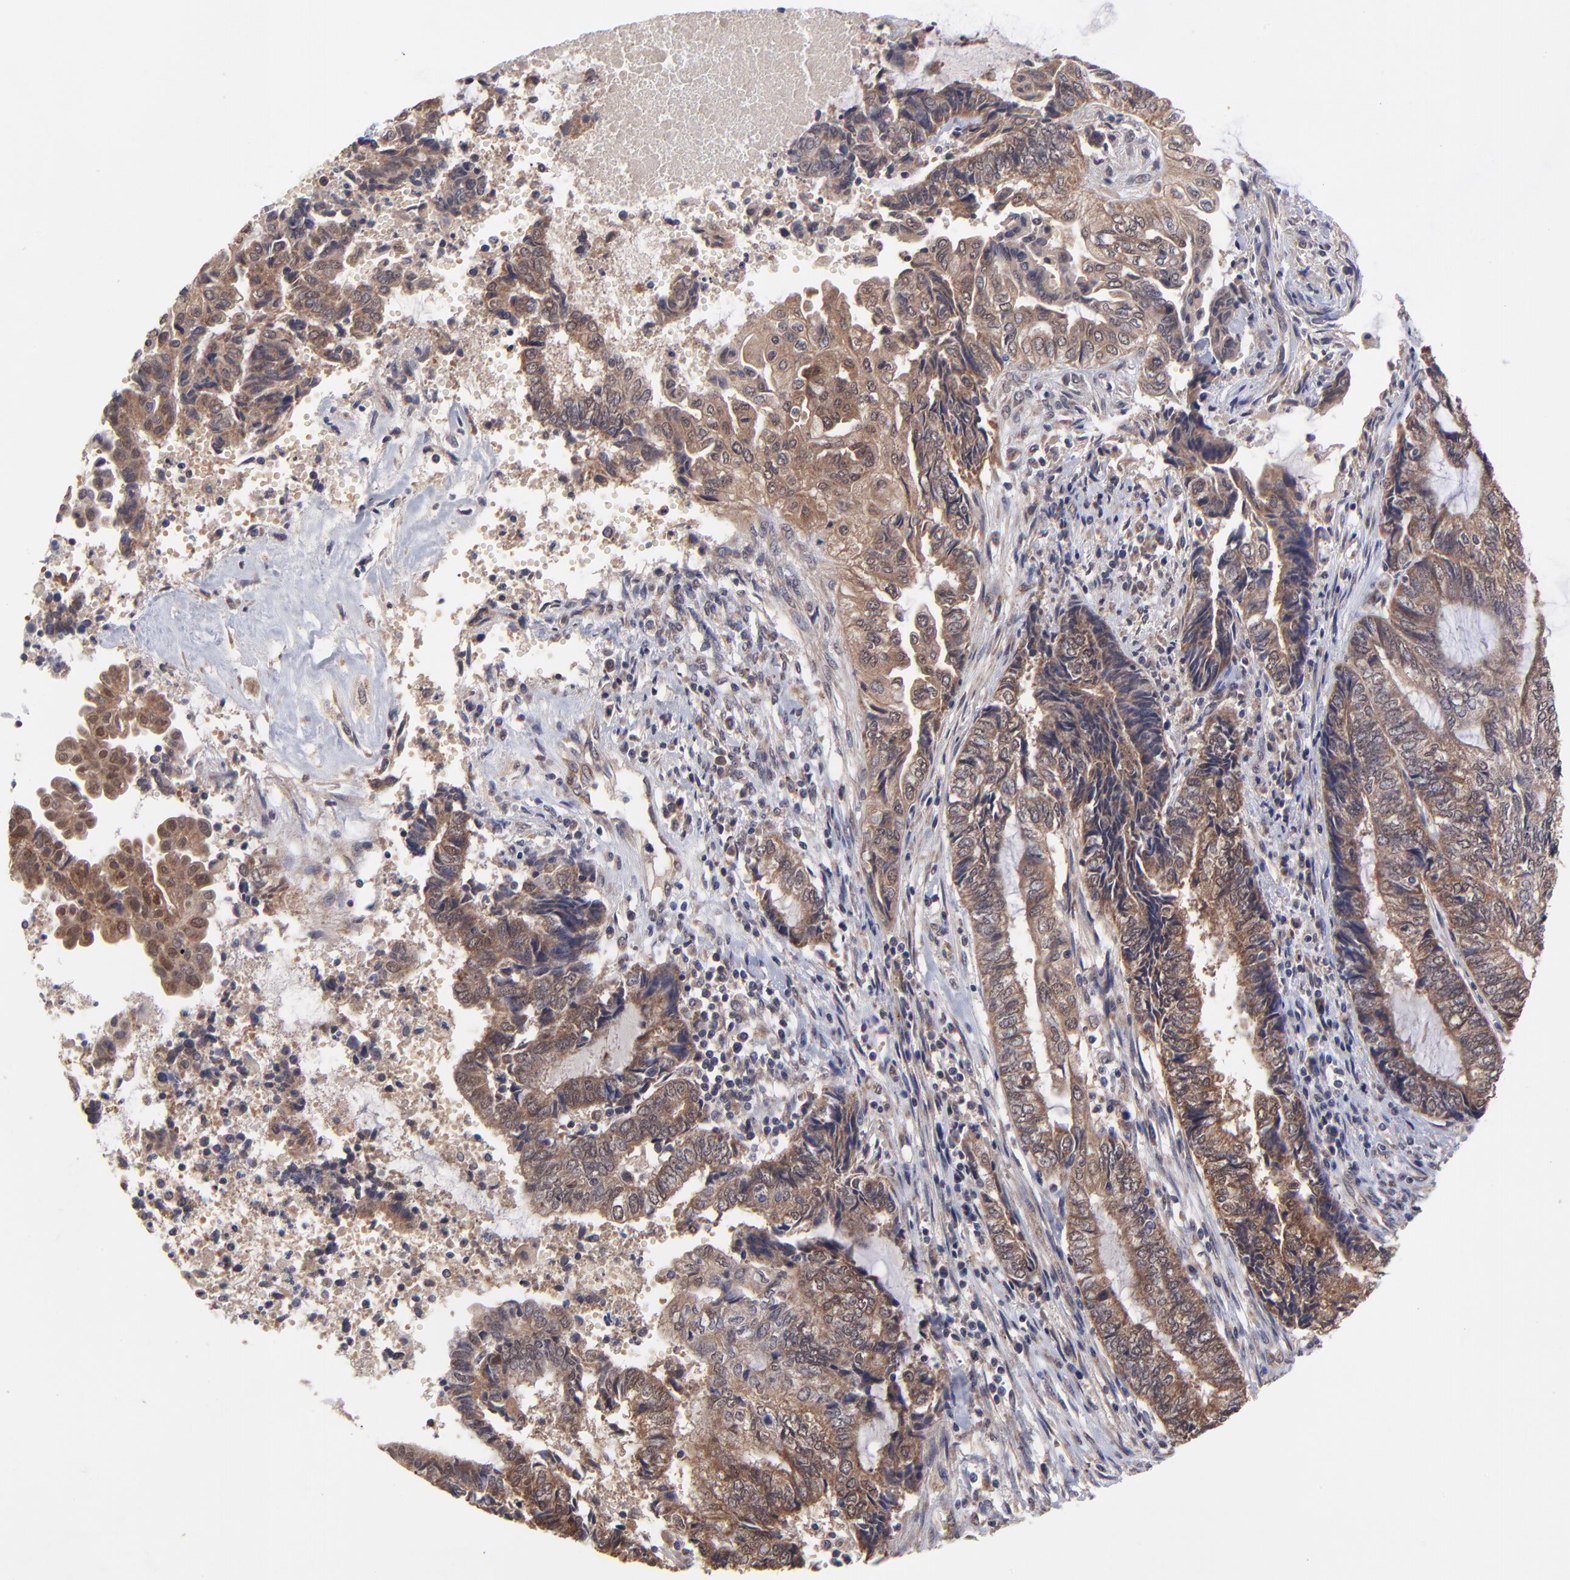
{"staining": {"intensity": "strong", "quantity": ">75%", "location": "cytoplasmic/membranous"}, "tissue": "endometrial cancer", "cell_type": "Tumor cells", "image_type": "cancer", "snomed": [{"axis": "morphology", "description": "Adenocarcinoma, NOS"}, {"axis": "topography", "description": "Uterus"}, {"axis": "topography", "description": "Endometrium"}], "caption": "Human endometrial adenocarcinoma stained for a protein (brown) shows strong cytoplasmic/membranous positive staining in approximately >75% of tumor cells.", "gene": "UBE2H", "patient": {"sex": "female", "age": 70}}